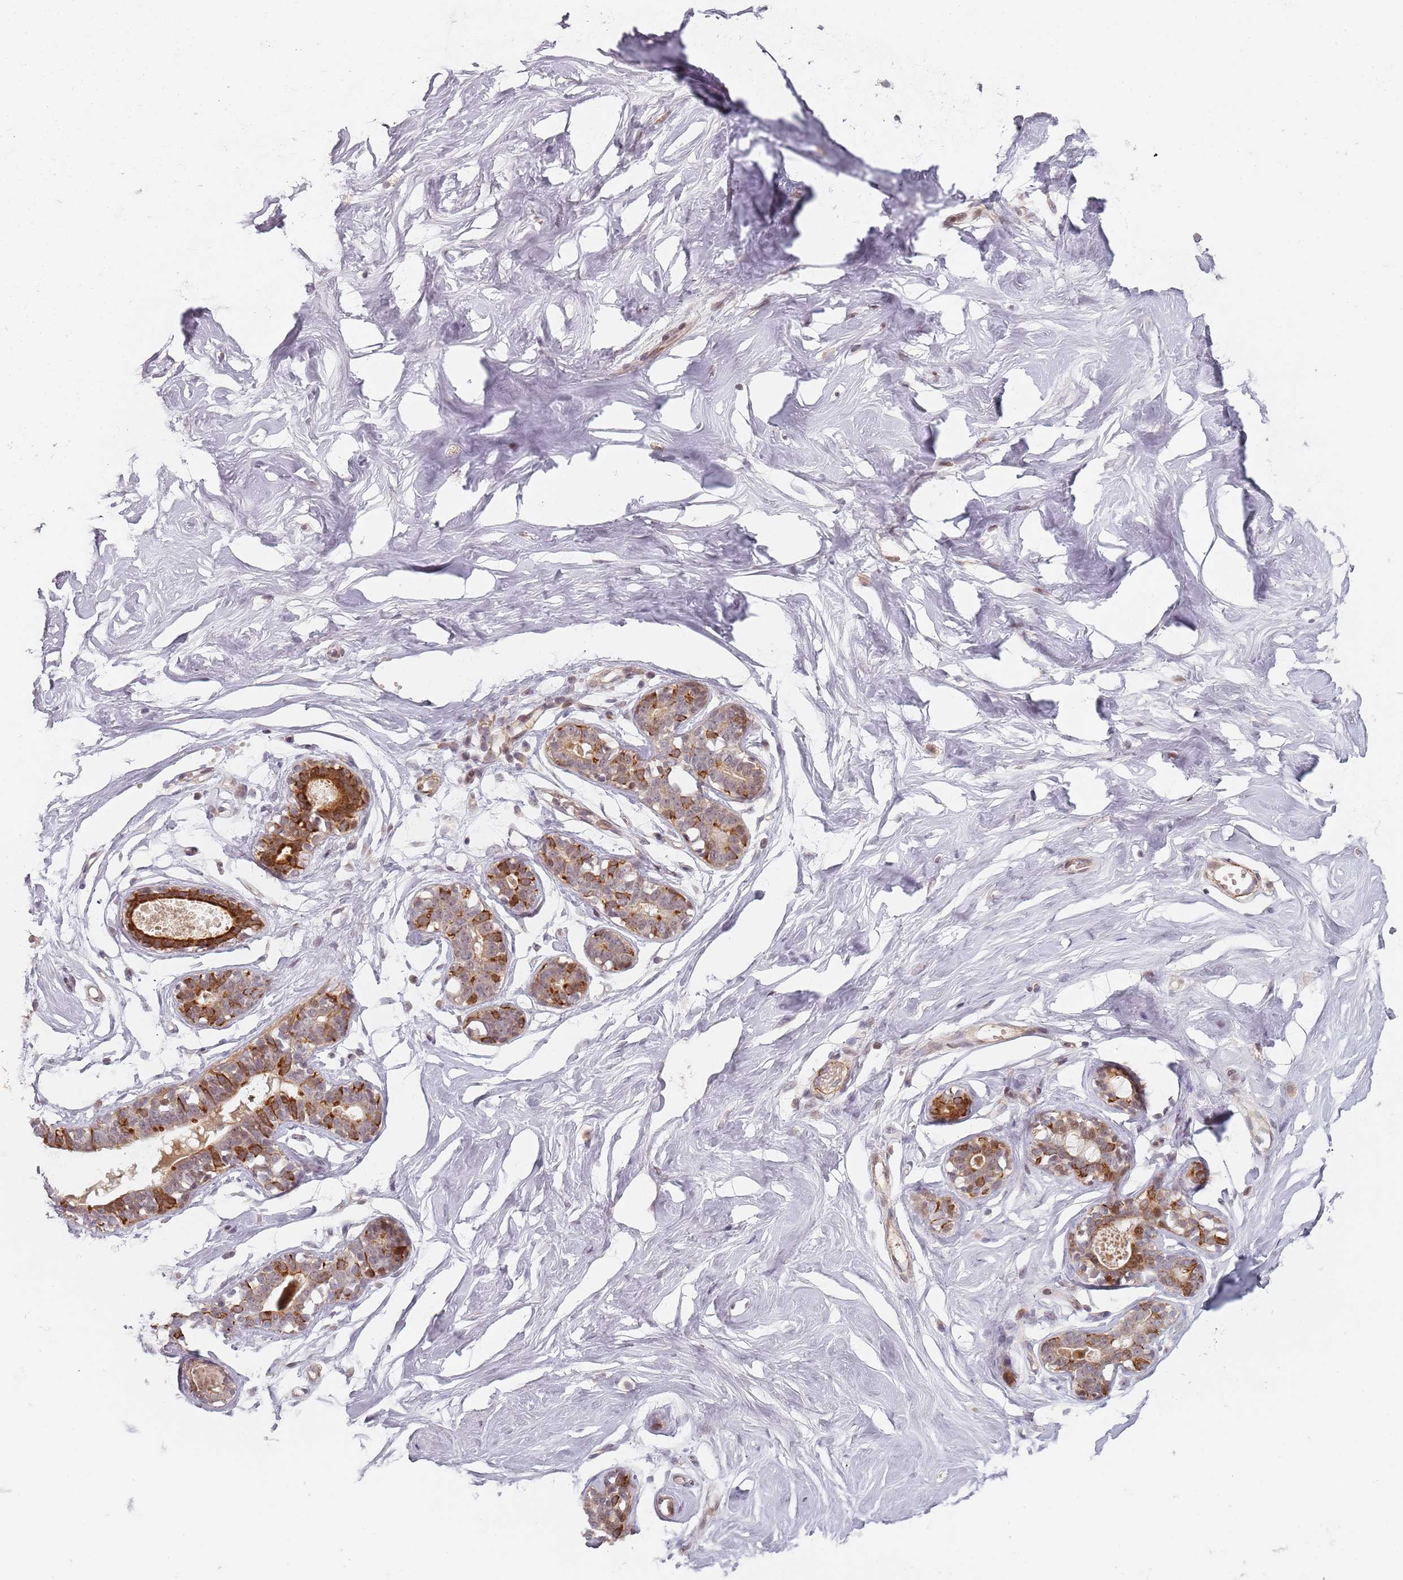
{"staining": {"intensity": "negative", "quantity": "none", "location": "none"}, "tissue": "breast", "cell_type": "Adipocytes", "image_type": "normal", "snomed": [{"axis": "morphology", "description": "Normal tissue, NOS"}, {"axis": "morphology", "description": "Adenoma, NOS"}, {"axis": "topography", "description": "Breast"}], "caption": "Immunohistochemical staining of normal breast exhibits no significant staining in adipocytes.", "gene": "RPS6KA2", "patient": {"sex": "female", "age": 23}}